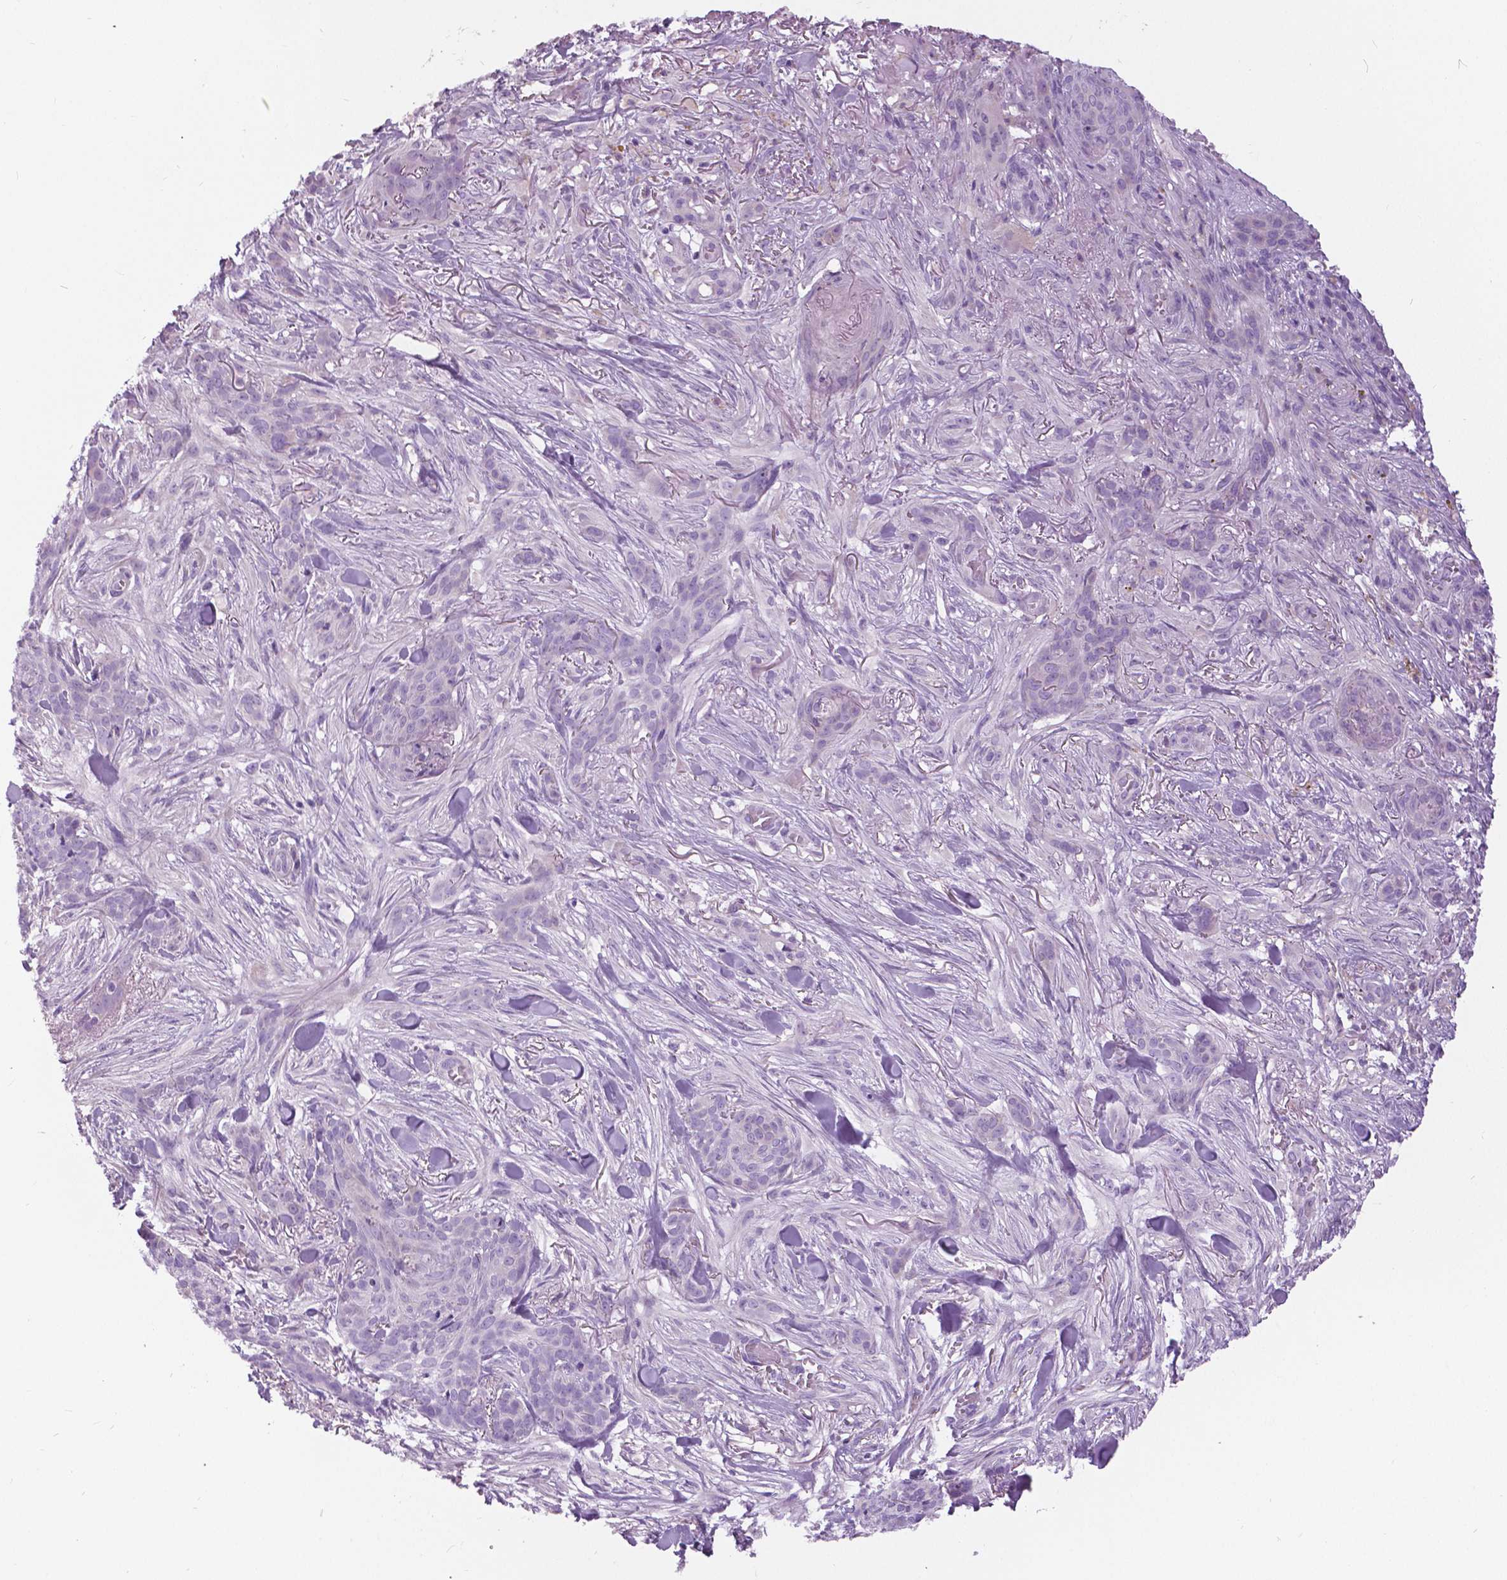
{"staining": {"intensity": "negative", "quantity": "none", "location": "none"}, "tissue": "skin cancer", "cell_type": "Tumor cells", "image_type": "cancer", "snomed": [{"axis": "morphology", "description": "Basal cell carcinoma"}, {"axis": "topography", "description": "Skin"}], "caption": "The micrograph shows no significant positivity in tumor cells of skin cancer. (DAB IHC visualized using brightfield microscopy, high magnification).", "gene": "TP53TG5", "patient": {"sex": "female", "age": 61}}